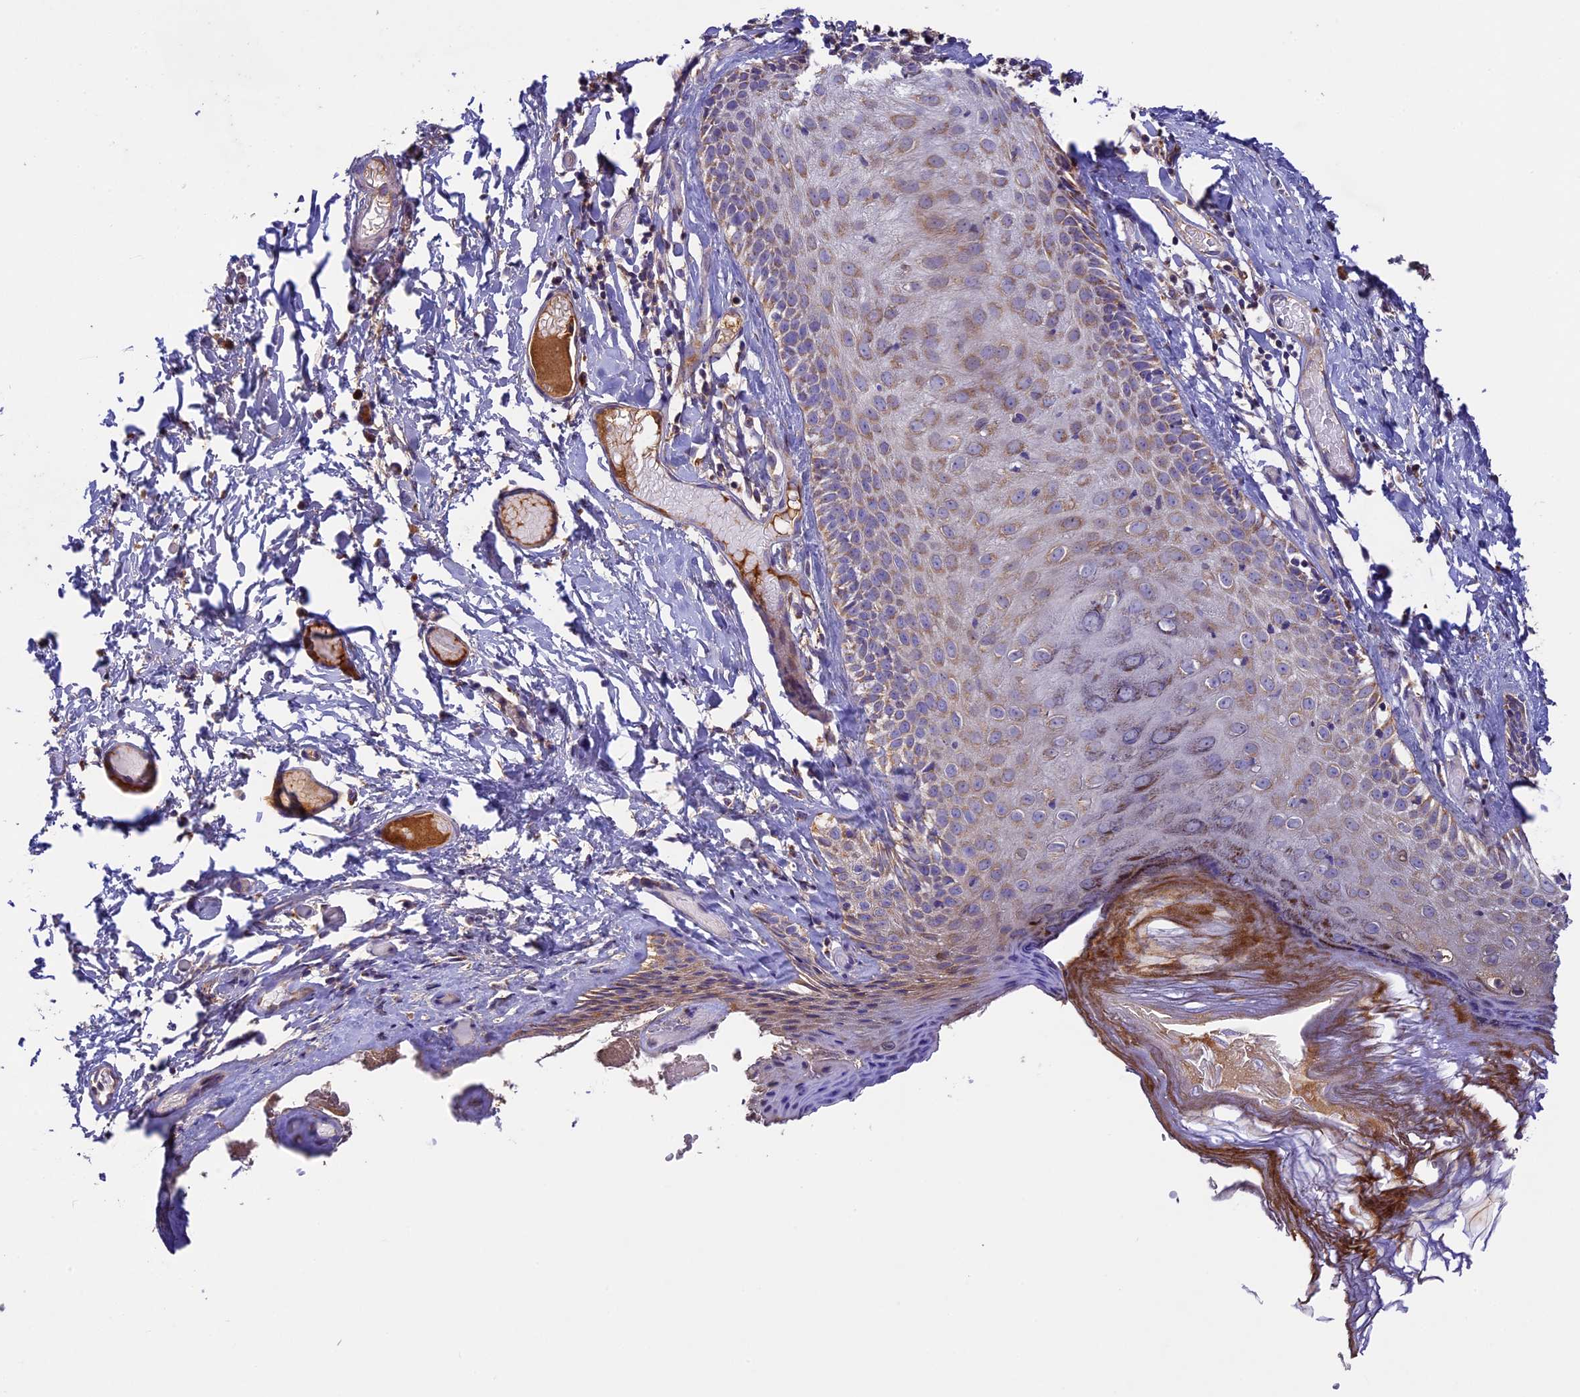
{"staining": {"intensity": "moderate", "quantity": "25%-75%", "location": "cytoplasmic/membranous"}, "tissue": "skin", "cell_type": "Epidermal cells", "image_type": "normal", "snomed": [{"axis": "morphology", "description": "Normal tissue, NOS"}, {"axis": "topography", "description": "Adipose tissue"}, {"axis": "topography", "description": "Vascular tissue"}, {"axis": "topography", "description": "Vulva"}, {"axis": "topography", "description": "Peripheral nerve tissue"}], "caption": "Protein staining demonstrates moderate cytoplasmic/membranous positivity in about 25%-75% of epidermal cells in benign skin. (DAB (3,3'-diaminobenzidine) IHC with brightfield microscopy, high magnification).", "gene": "OCEL1", "patient": {"sex": "female", "age": 86}}